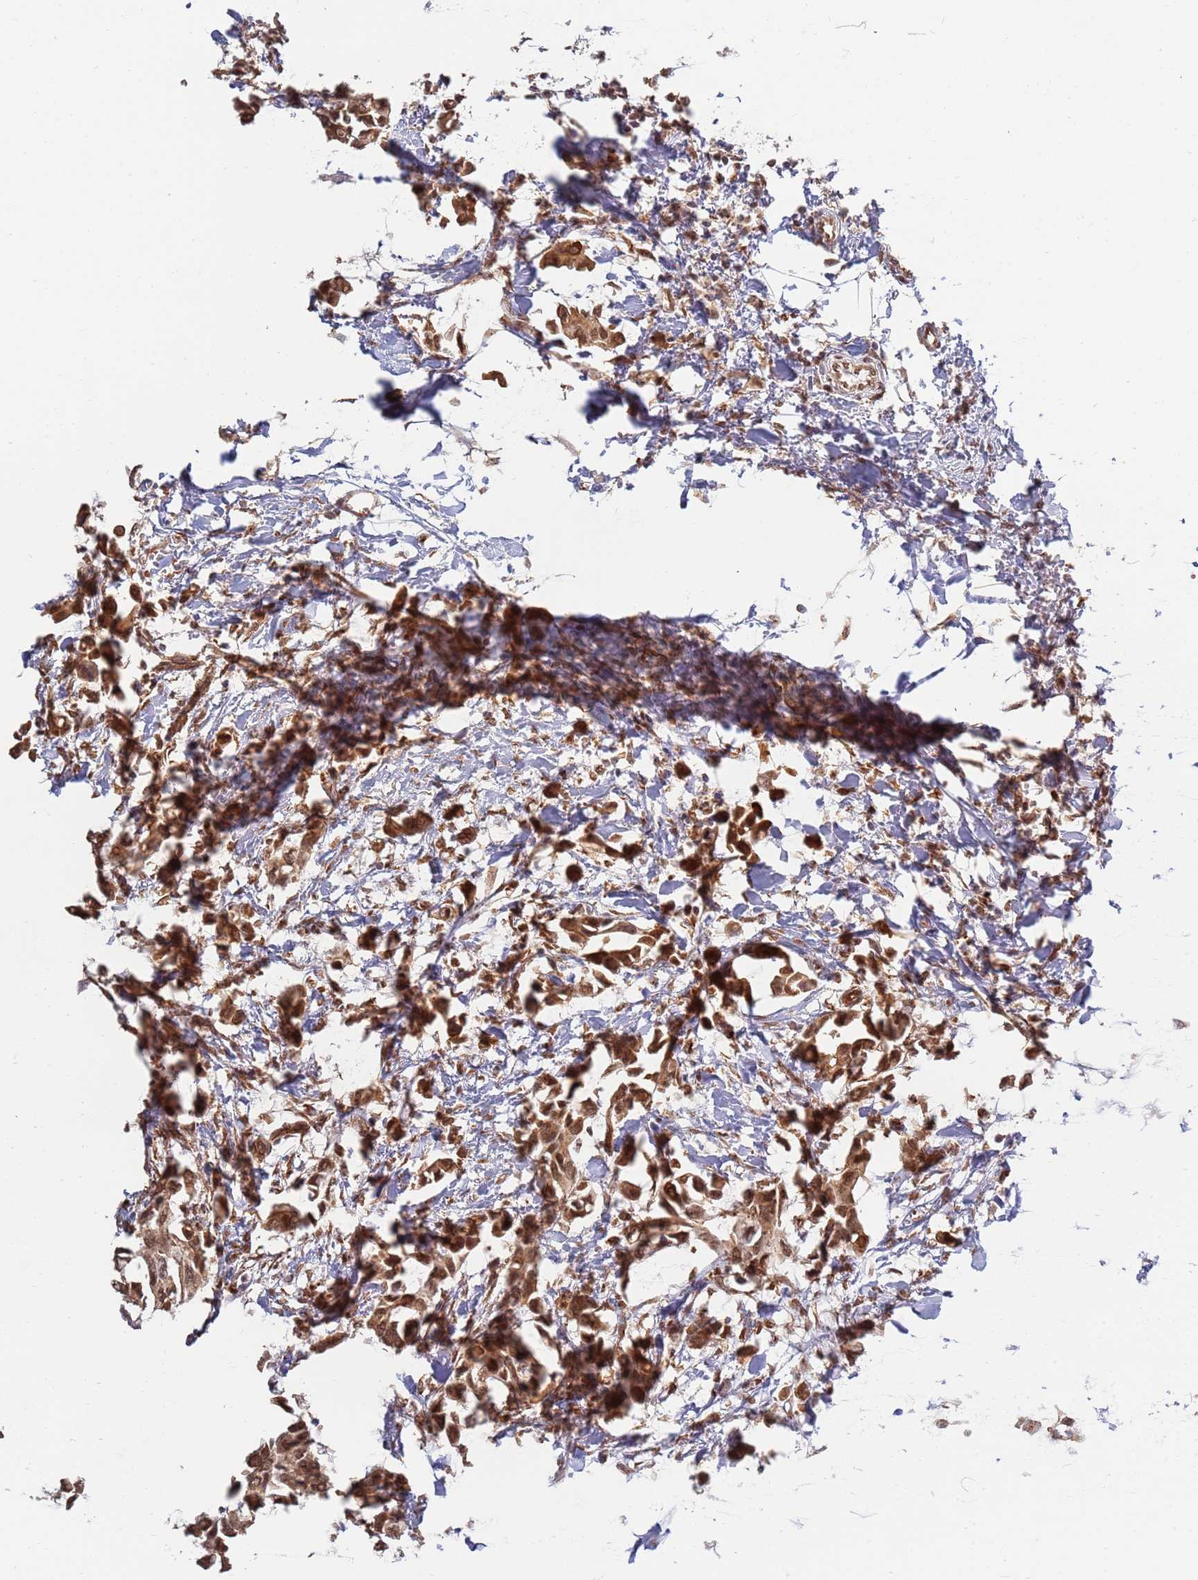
{"staining": {"intensity": "moderate", "quantity": ">75%", "location": "cytoplasmic/membranous,nuclear"}, "tissue": "breast cancer", "cell_type": "Tumor cells", "image_type": "cancer", "snomed": [{"axis": "morphology", "description": "Duct carcinoma"}, {"axis": "topography", "description": "Breast"}], "caption": "Tumor cells display medium levels of moderate cytoplasmic/membranous and nuclear staining in about >75% of cells in human breast infiltrating ductal carcinoma. (brown staining indicates protein expression, while blue staining denotes nuclei).", "gene": "CEP170", "patient": {"sex": "female", "age": 41}}